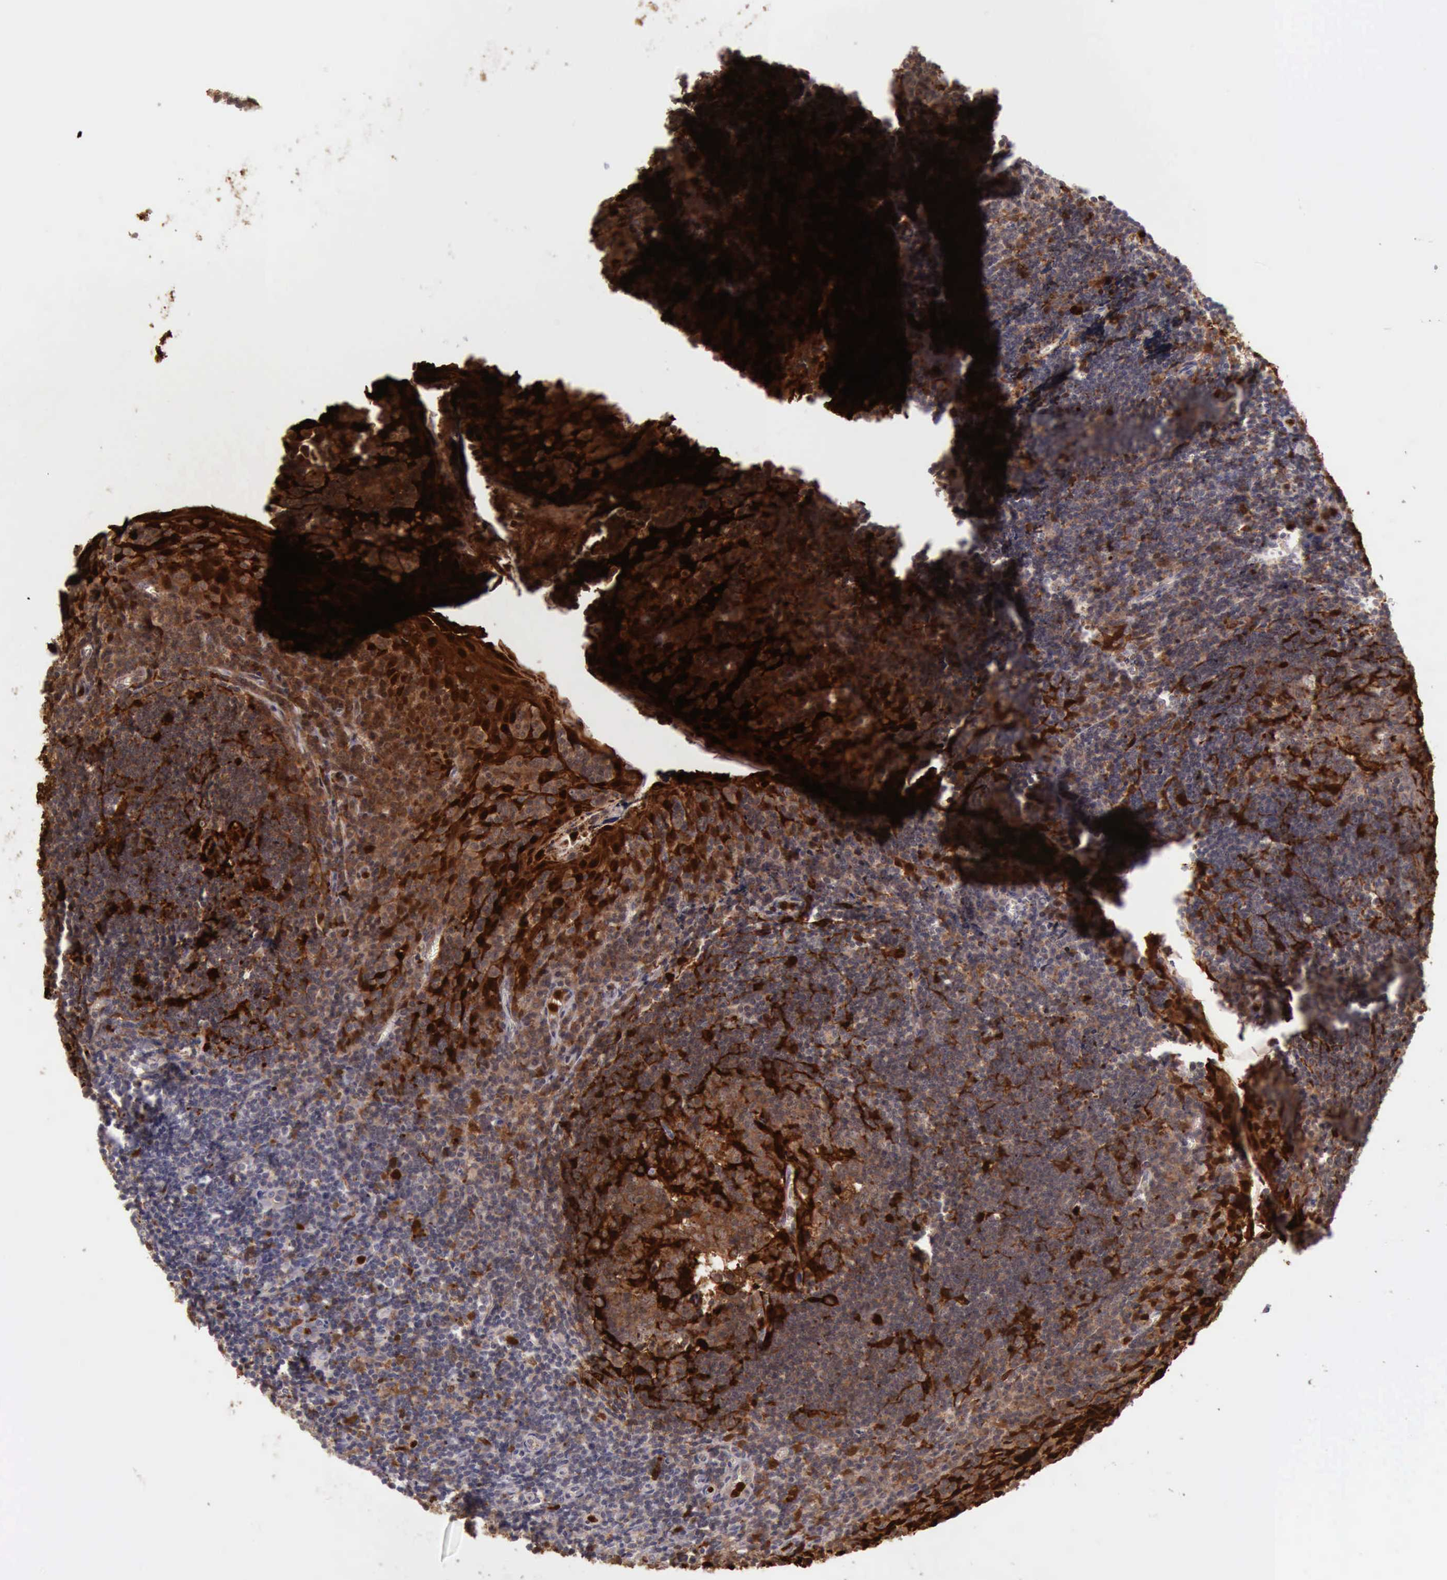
{"staining": {"intensity": "strong", "quantity": ">75%", "location": "cytoplasmic/membranous,nuclear"}, "tissue": "tonsil", "cell_type": "Germinal center cells", "image_type": "normal", "snomed": [{"axis": "morphology", "description": "Normal tissue, NOS"}, {"axis": "topography", "description": "Tonsil"}], "caption": "IHC of benign tonsil demonstrates high levels of strong cytoplasmic/membranous,nuclear positivity in about >75% of germinal center cells. The staining was performed using DAB (3,3'-diaminobenzidine) to visualize the protein expression in brown, while the nuclei were stained in blue with hematoxylin (Magnification: 20x).", "gene": "CSTA", "patient": {"sex": "male", "age": 20}}